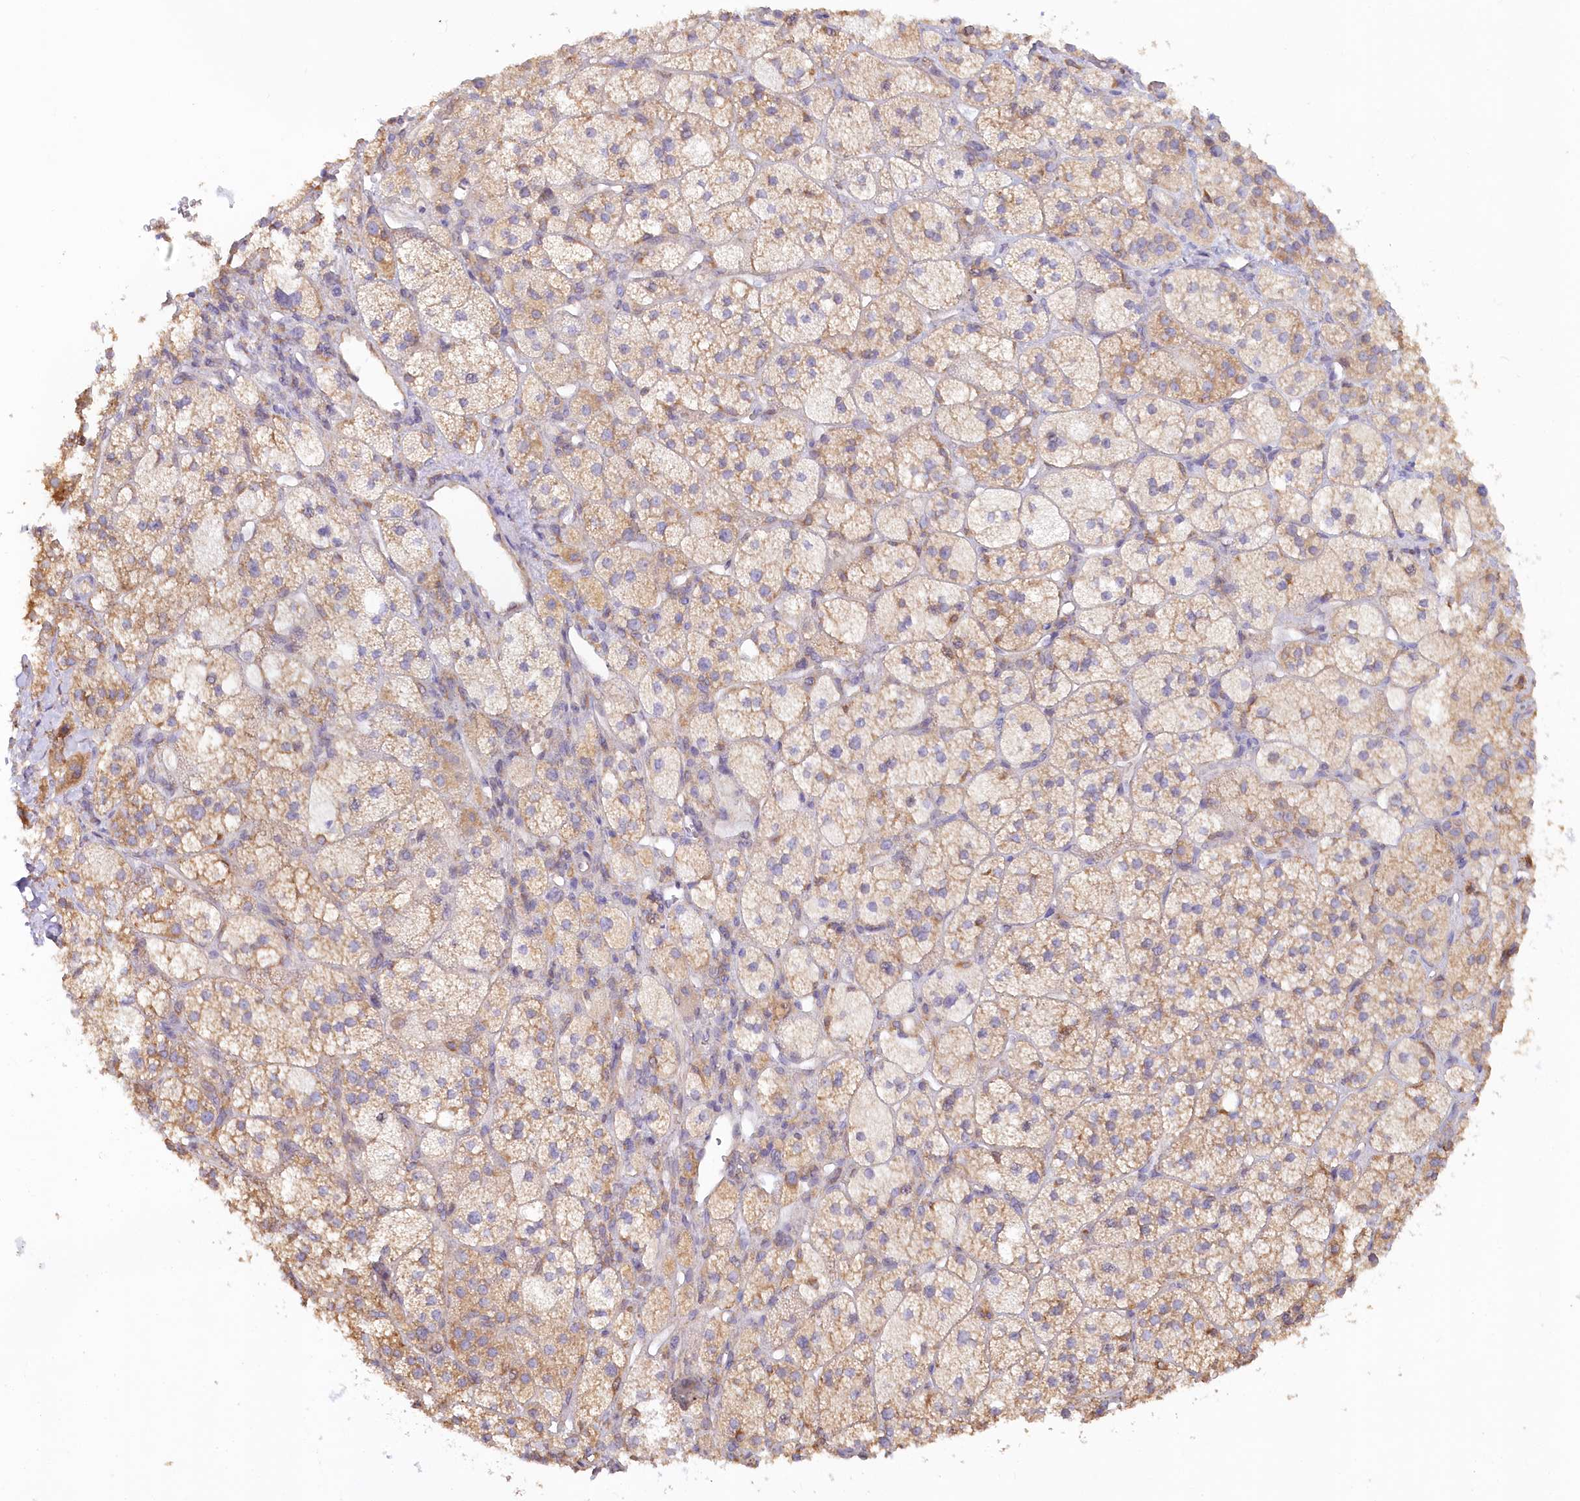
{"staining": {"intensity": "moderate", "quantity": "25%-75%", "location": "cytoplasmic/membranous"}, "tissue": "adrenal gland", "cell_type": "Glandular cells", "image_type": "normal", "snomed": [{"axis": "morphology", "description": "Normal tissue, NOS"}, {"axis": "topography", "description": "Adrenal gland"}], "caption": "Adrenal gland stained for a protein (brown) demonstrates moderate cytoplasmic/membranous positive expression in about 25%-75% of glandular cells.", "gene": "PAIP2", "patient": {"sex": "male", "age": 61}}